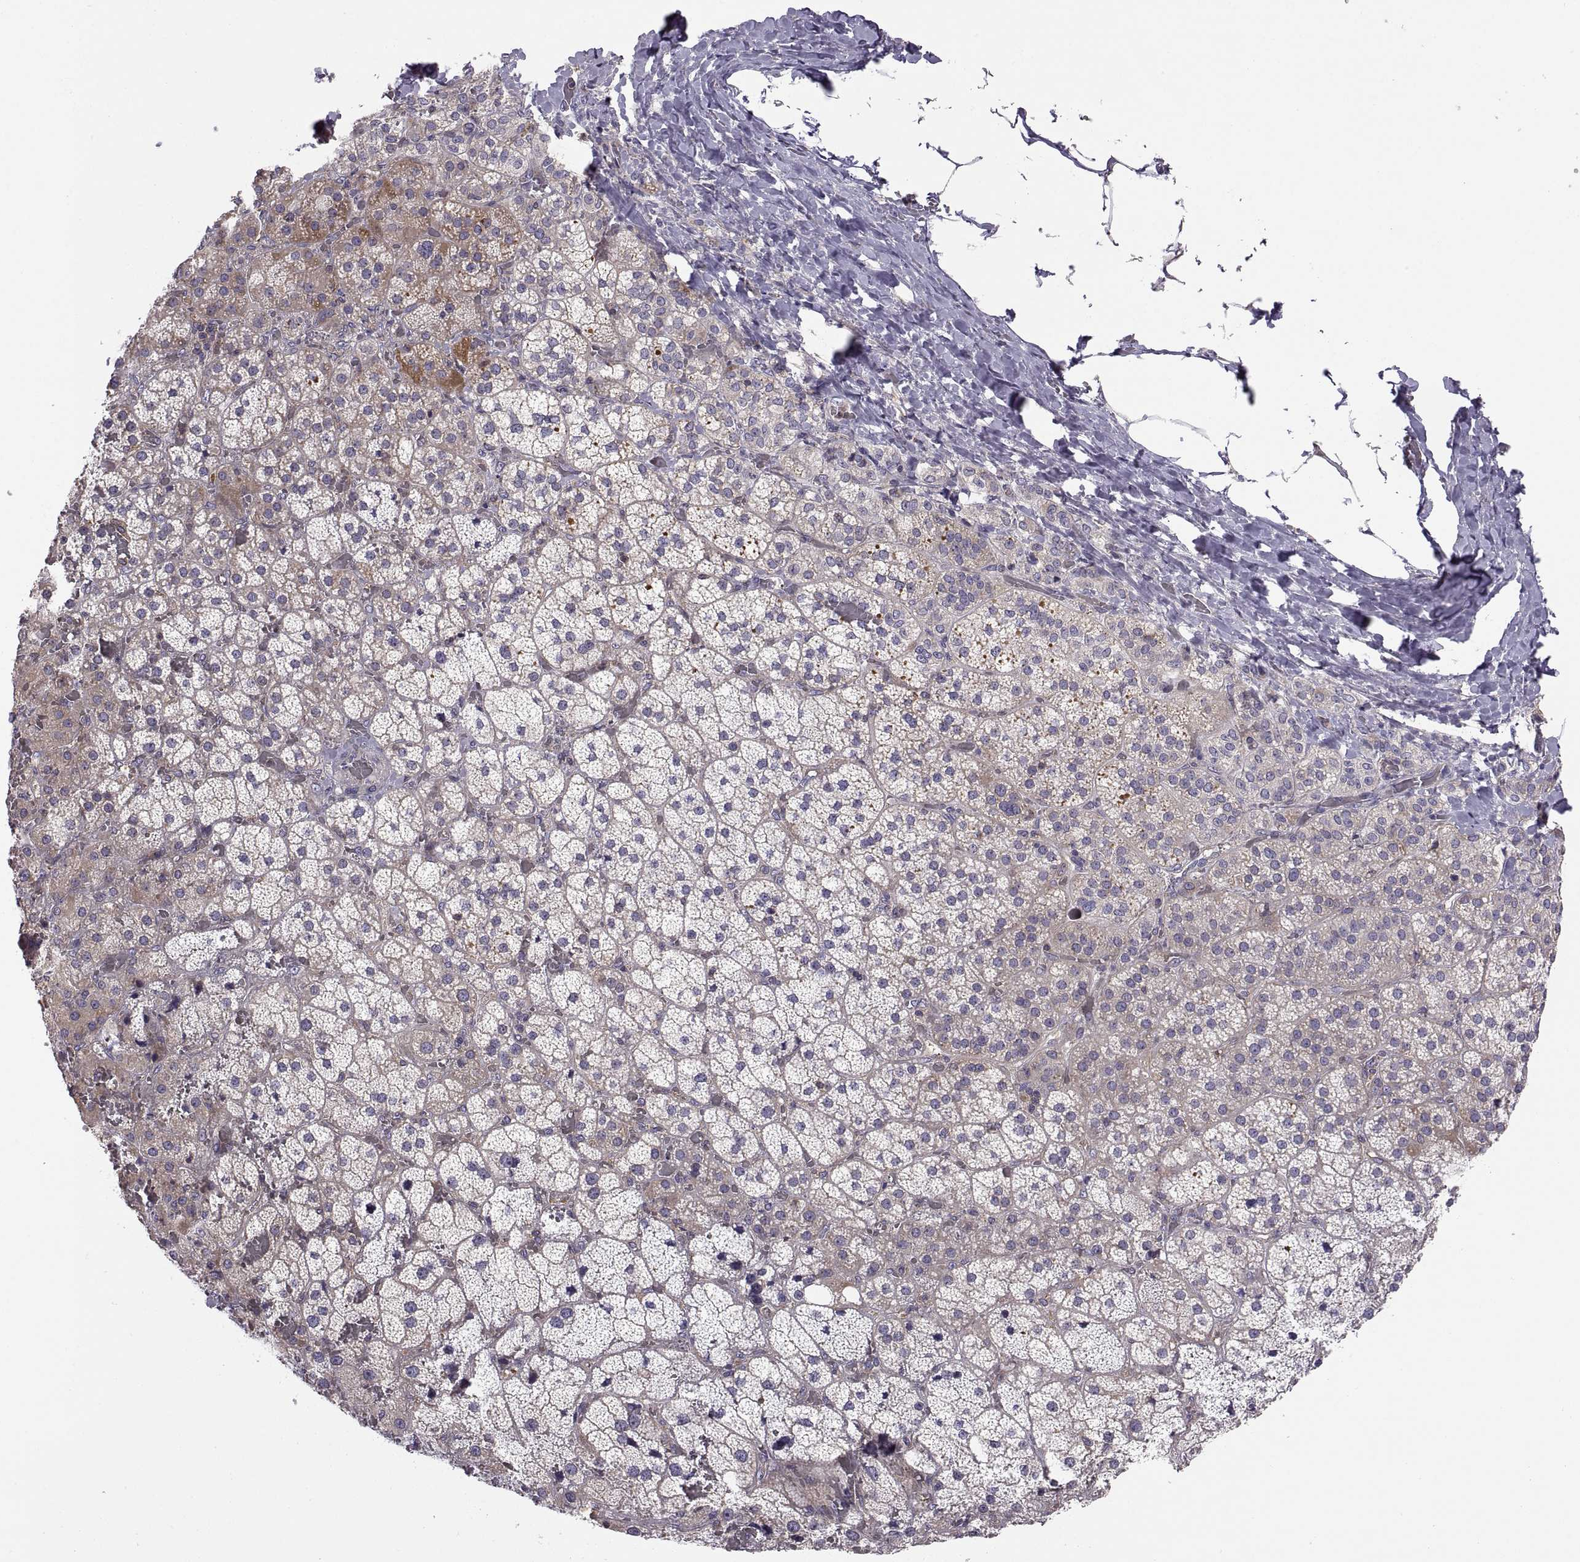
{"staining": {"intensity": "moderate", "quantity": "<25%", "location": "cytoplasmic/membranous"}, "tissue": "adrenal gland", "cell_type": "Glandular cells", "image_type": "normal", "snomed": [{"axis": "morphology", "description": "Normal tissue, NOS"}, {"axis": "topography", "description": "Adrenal gland"}], "caption": "High-magnification brightfield microscopy of unremarkable adrenal gland stained with DAB (brown) and counterstained with hematoxylin (blue). glandular cells exhibit moderate cytoplasmic/membranous staining is present in approximately<25% of cells.", "gene": "SPATA32", "patient": {"sex": "male", "age": 57}}